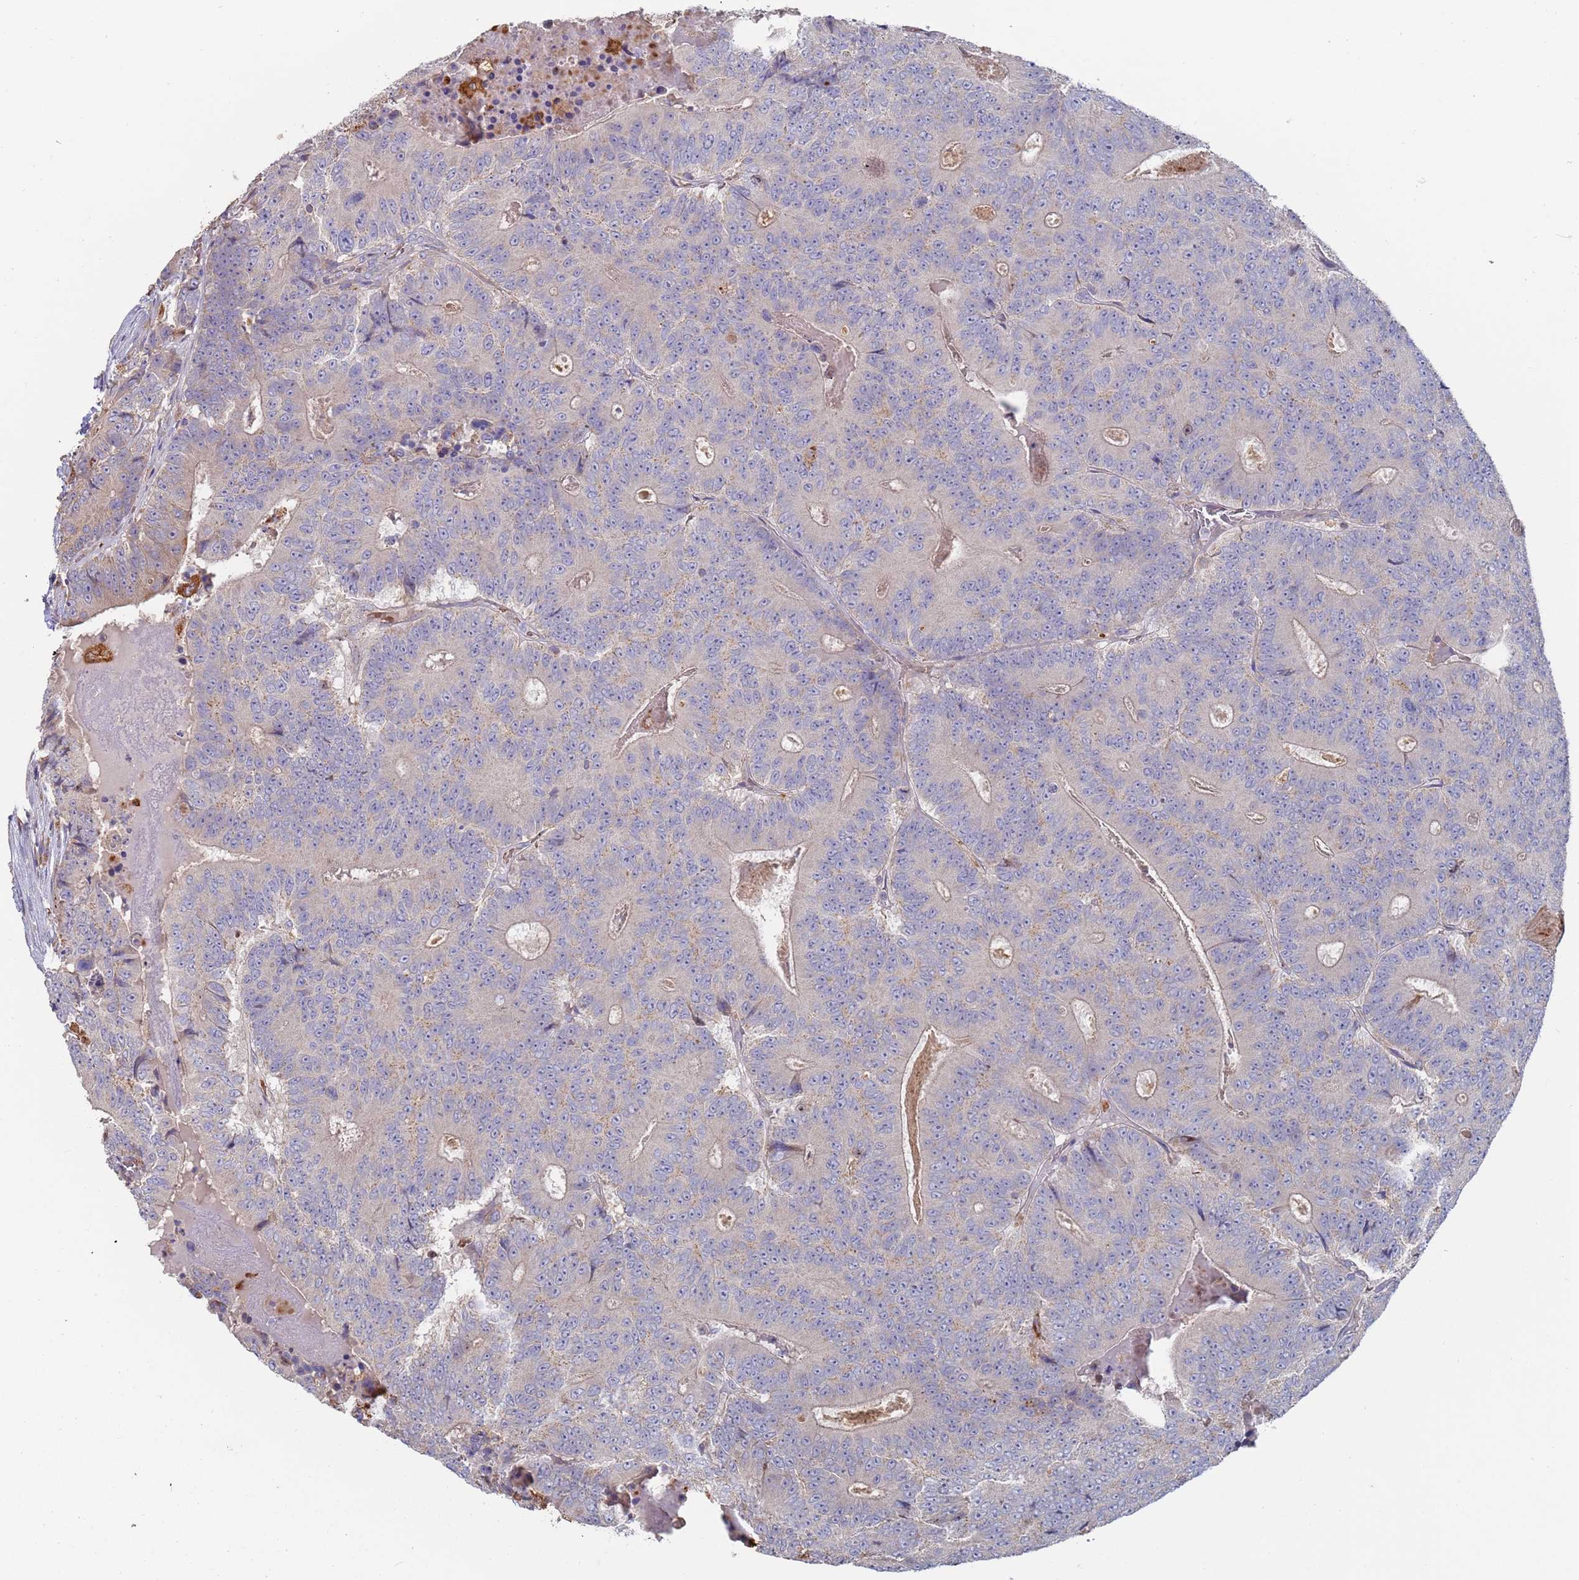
{"staining": {"intensity": "negative", "quantity": "none", "location": "none"}, "tissue": "colorectal cancer", "cell_type": "Tumor cells", "image_type": "cancer", "snomed": [{"axis": "morphology", "description": "Adenocarcinoma, NOS"}, {"axis": "topography", "description": "Colon"}], "caption": "This histopathology image is of adenocarcinoma (colorectal) stained with IHC to label a protein in brown with the nuclei are counter-stained blue. There is no positivity in tumor cells.", "gene": "MALRD1", "patient": {"sex": "male", "age": 83}}